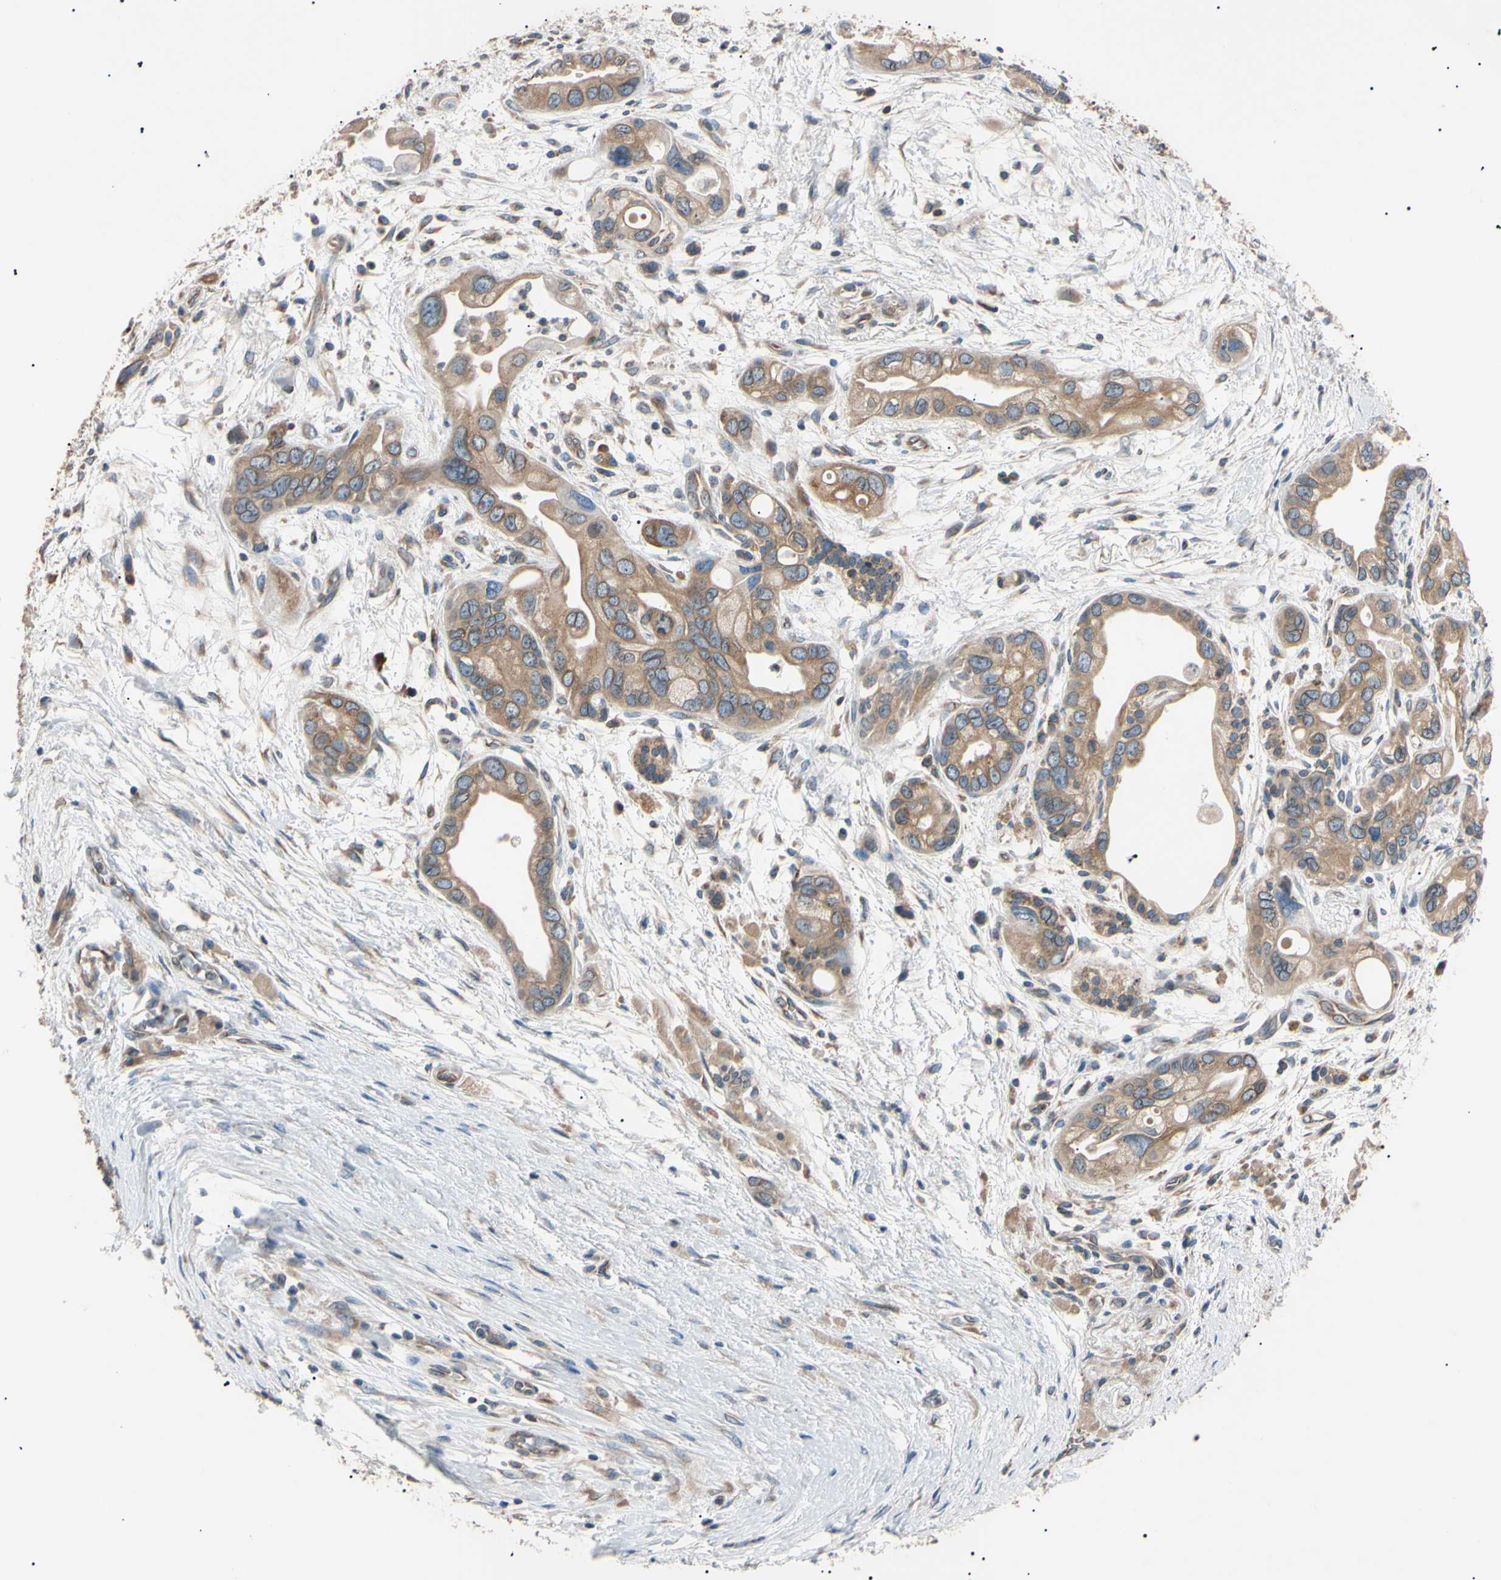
{"staining": {"intensity": "moderate", "quantity": ">75%", "location": "cytoplasmic/membranous"}, "tissue": "pancreatic cancer", "cell_type": "Tumor cells", "image_type": "cancer", "snomed": [{"axis": "morphology", "description": "Adenocarcinoma, NOS"}, {"axis": "topography", "description": "Pancreas"}], "caption": "A medium amount of moderate cytoplasmic/membranous staining is present in about >75% of tumor cells in pancreatic adenocarcinoma tissue. (IHC, brightfield microscopy, high magnification).", "gene": "VAPA", "patient": {"sex": "female", "age": 77}}